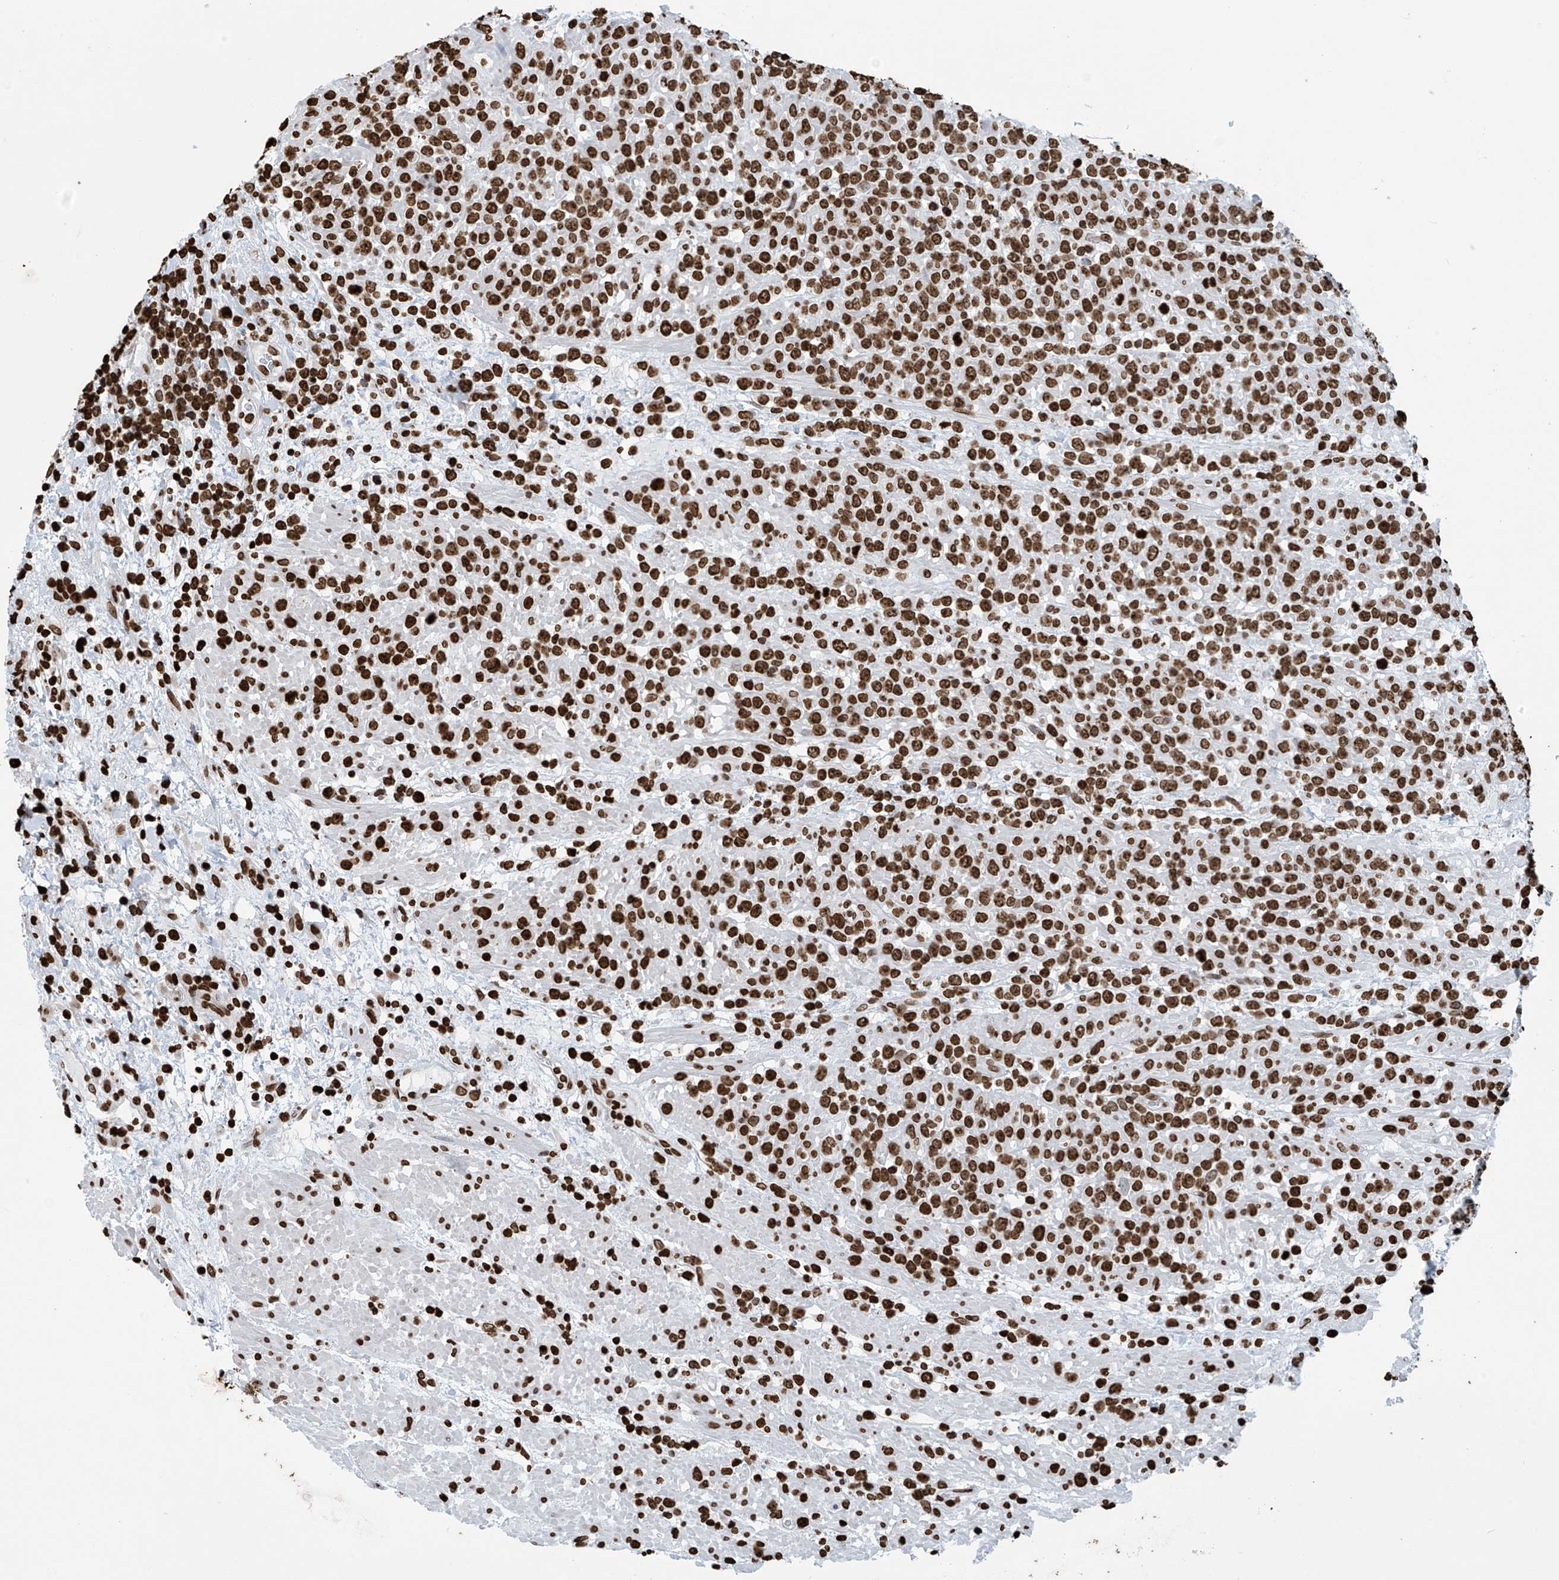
{"staining": {"intensity": "strong", "quantity": ">75%", "location": "nuclear"}, "tissue": "lymphoma", "cell_type": "Tumor cells", "image_type": "cancer", "snomed": [{"axis": "morphology", "description": "Malignant lymphoma, non-Hodgkin's type, High grade"}, {"axis": "topography", "description": "Colon"}], "caption": "Tumor cells show high levels of strong nuclear positivity in approximately >75% of cells in human malignant lymphoma, non-Hodgkin's type (high-grade).", "gene": "DPPA2", "patient": {"sex": "female", "age": 53}}